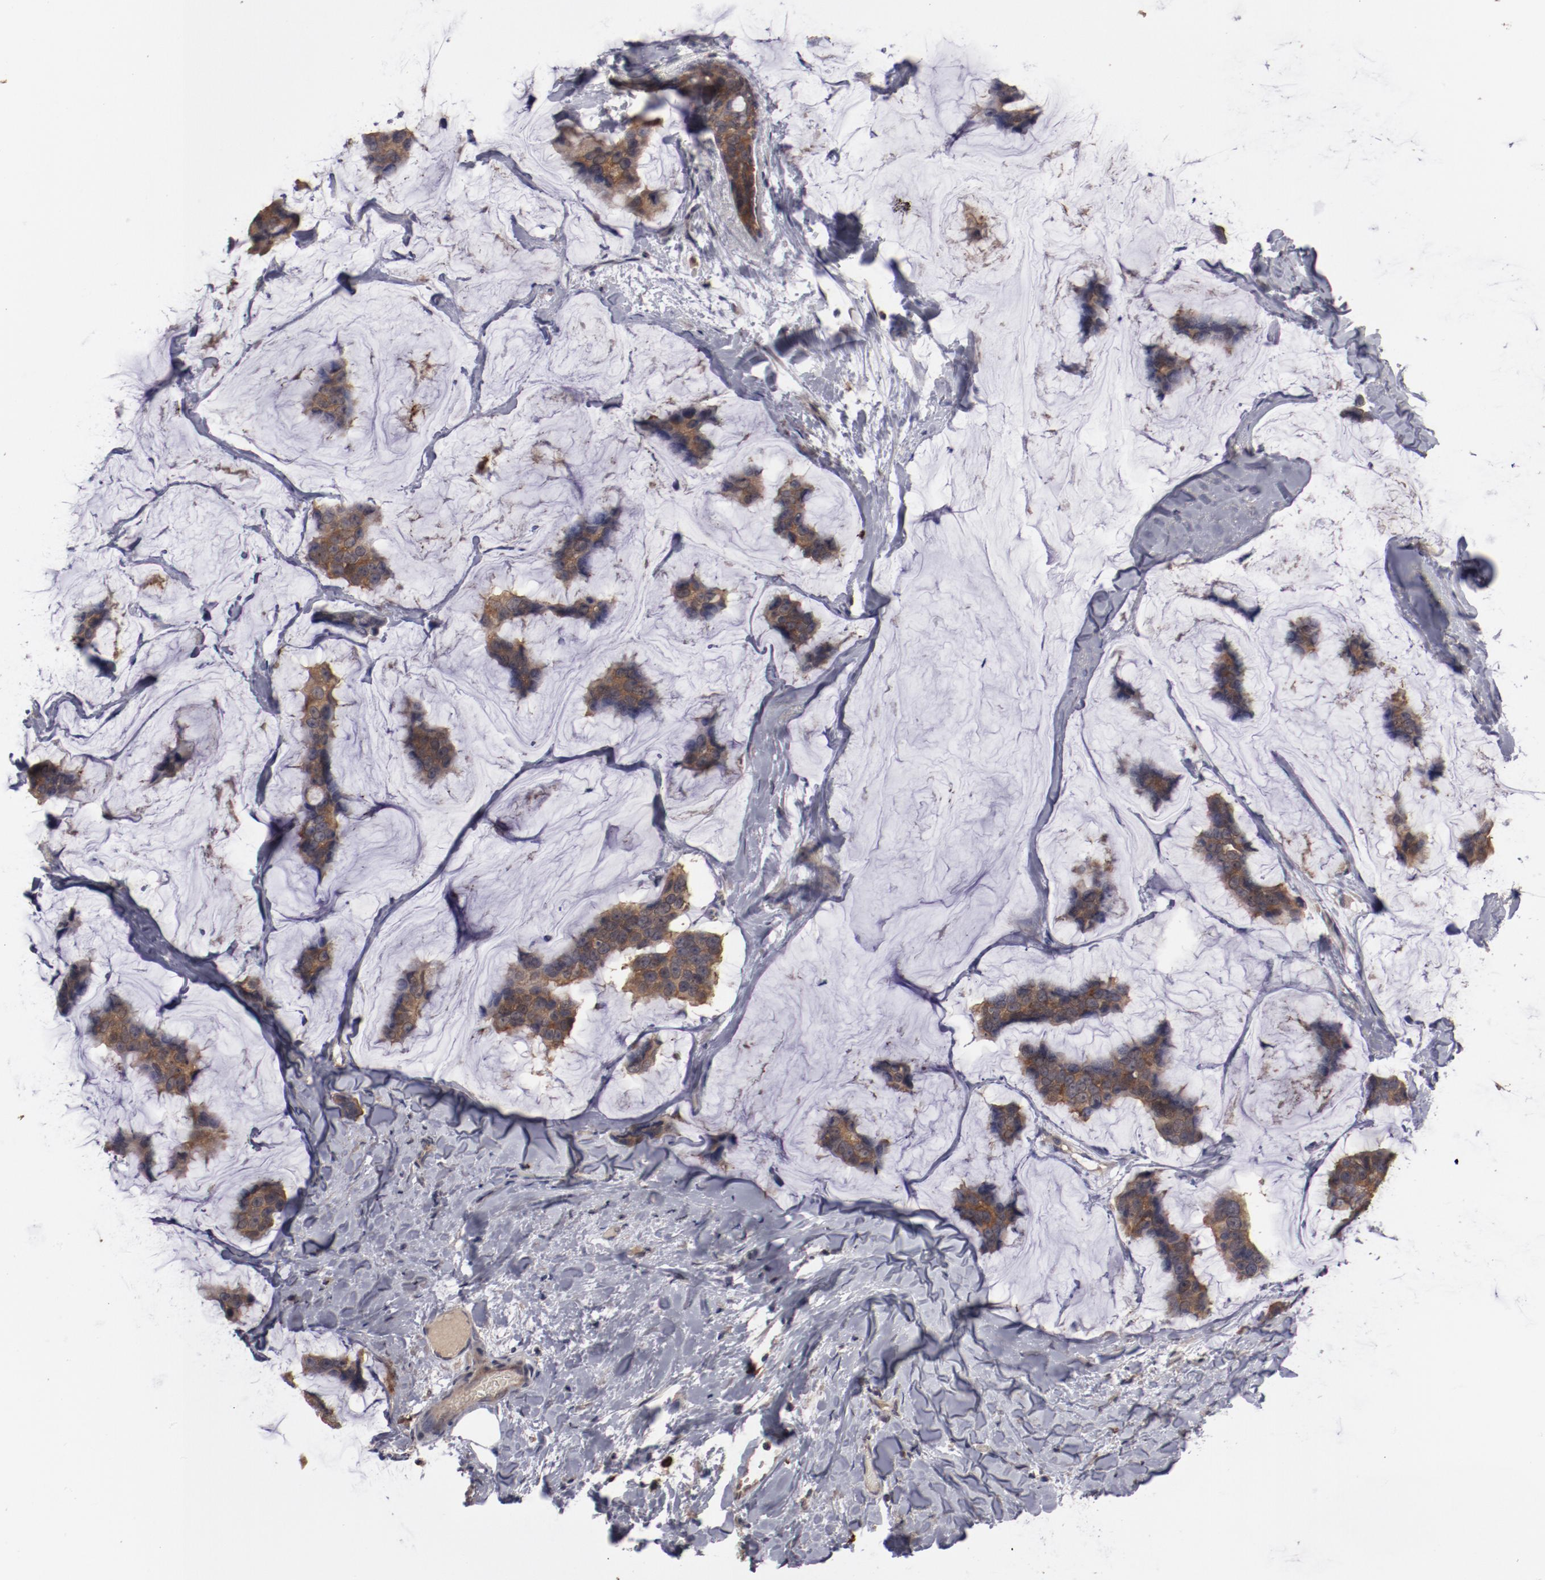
{"staining": {"intensity": "strong", "quantity": ">75%", "location": "cytoplasmic/membranous"}, "tissue": "breast cancer", "cell_type": "Tumor cells", "image_type": "cancer", "snomed": [{"axis": "morphology", "description": "Normal tissue, NOS"}, {"axis": "morphology", "description": "Duct carcinoma"}, {"axis": "topography", "description": "Breast"}], "caption": "The immunohistochemical stain shows strong cytoplasmic/membranous positivity in tumor cells of breast intraductal carcinoma tissue.", "gene": "LRRC75B", "patient": {"sex": "female", "age": 50}}